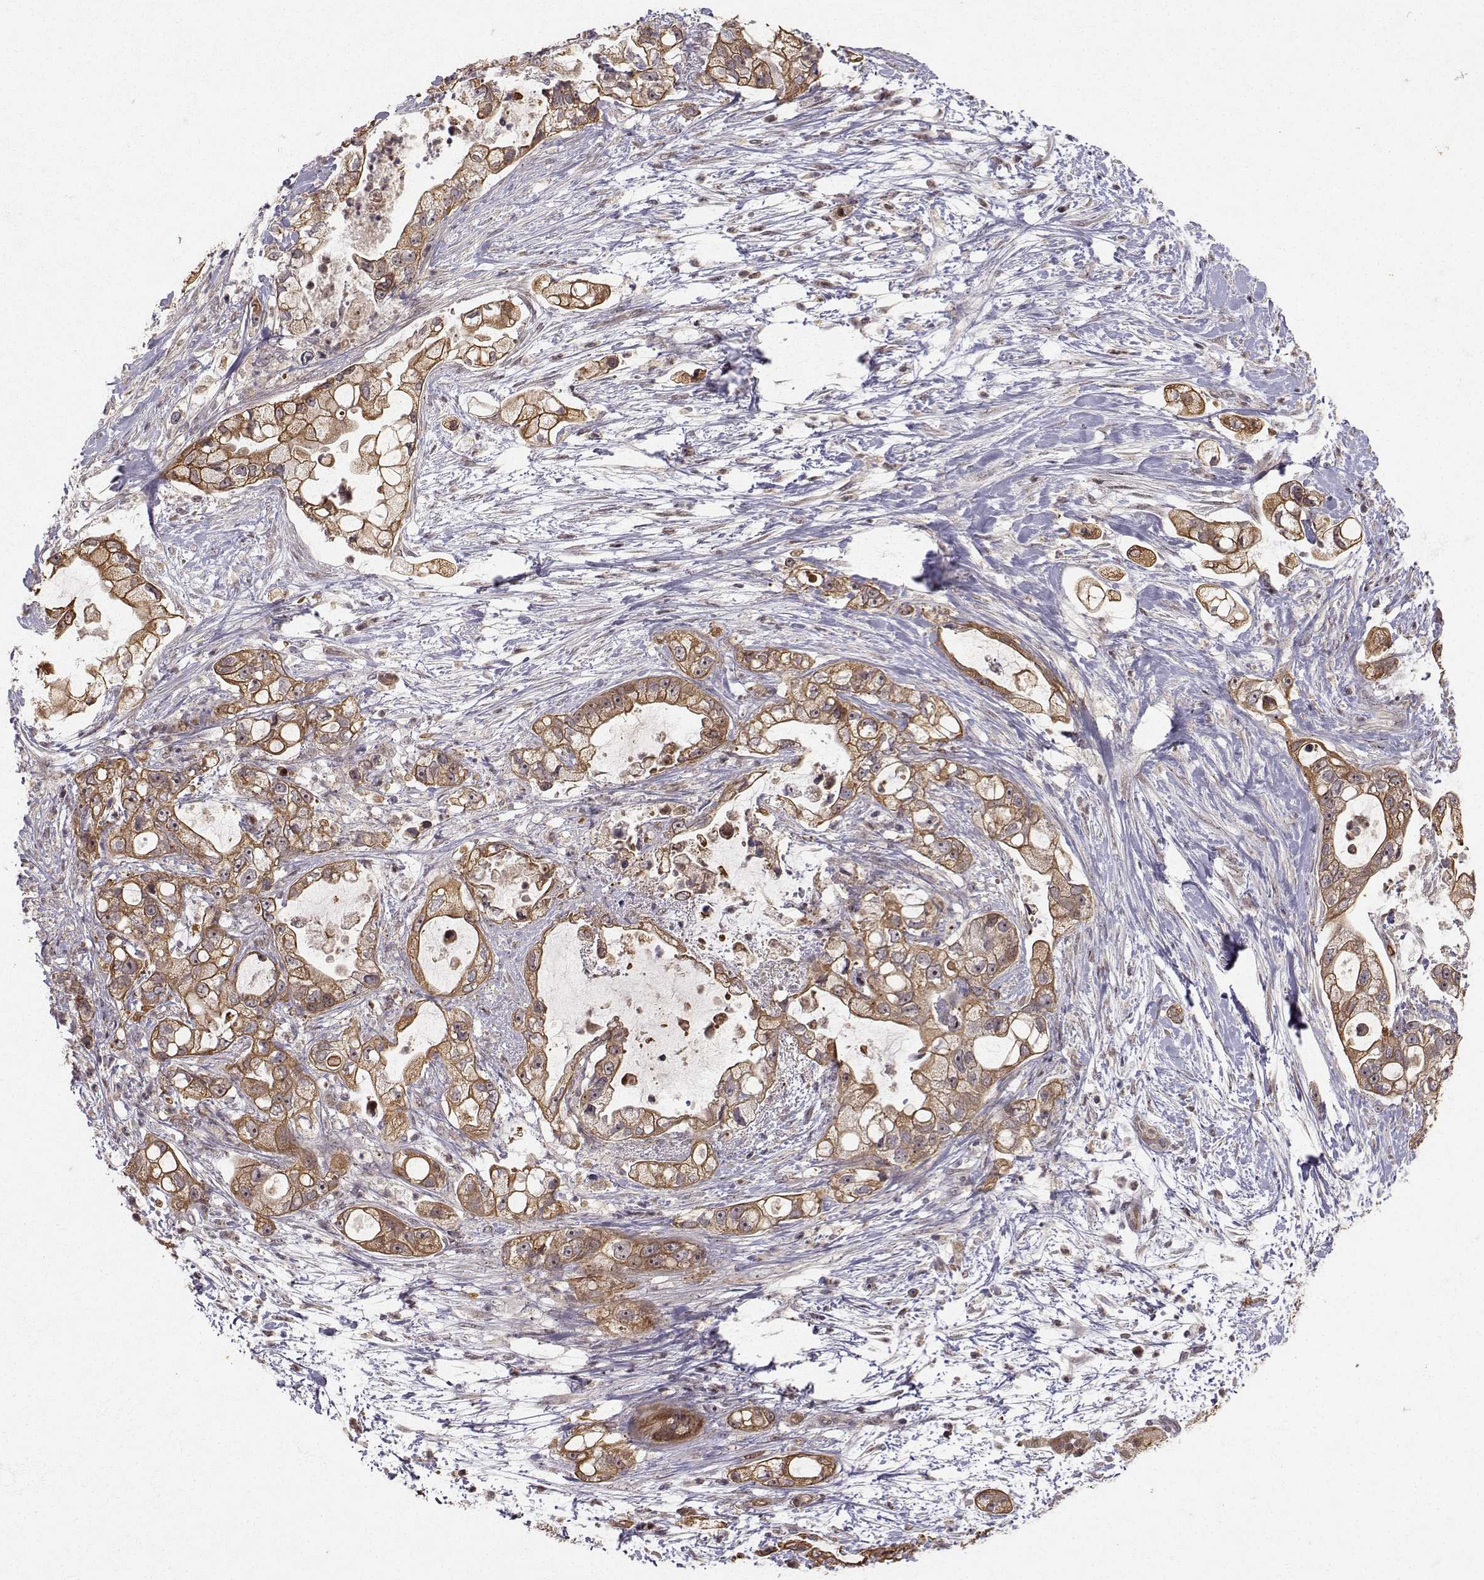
{"staining": {"intensity": "strong", "quantity": ">75%", "location": "cytoplasmic/membranous"}, "tissue": "pancreatic cancer", "cell_type": "Tumor cells", "image_type": "cancer", "snomed": [{"axis": "morphology", "description": "Adenocarcinoma, NOS"}, {"axis": "topography", "description": "Pancreas"}], "caption": "Immunohistochemical staining of pancreatic cancer shows strong cytoplasmic/membranous protein expression in approximately >75% of tumor cells.", "gene": "APC", "patient": {"sex": "female", "age": 69}}